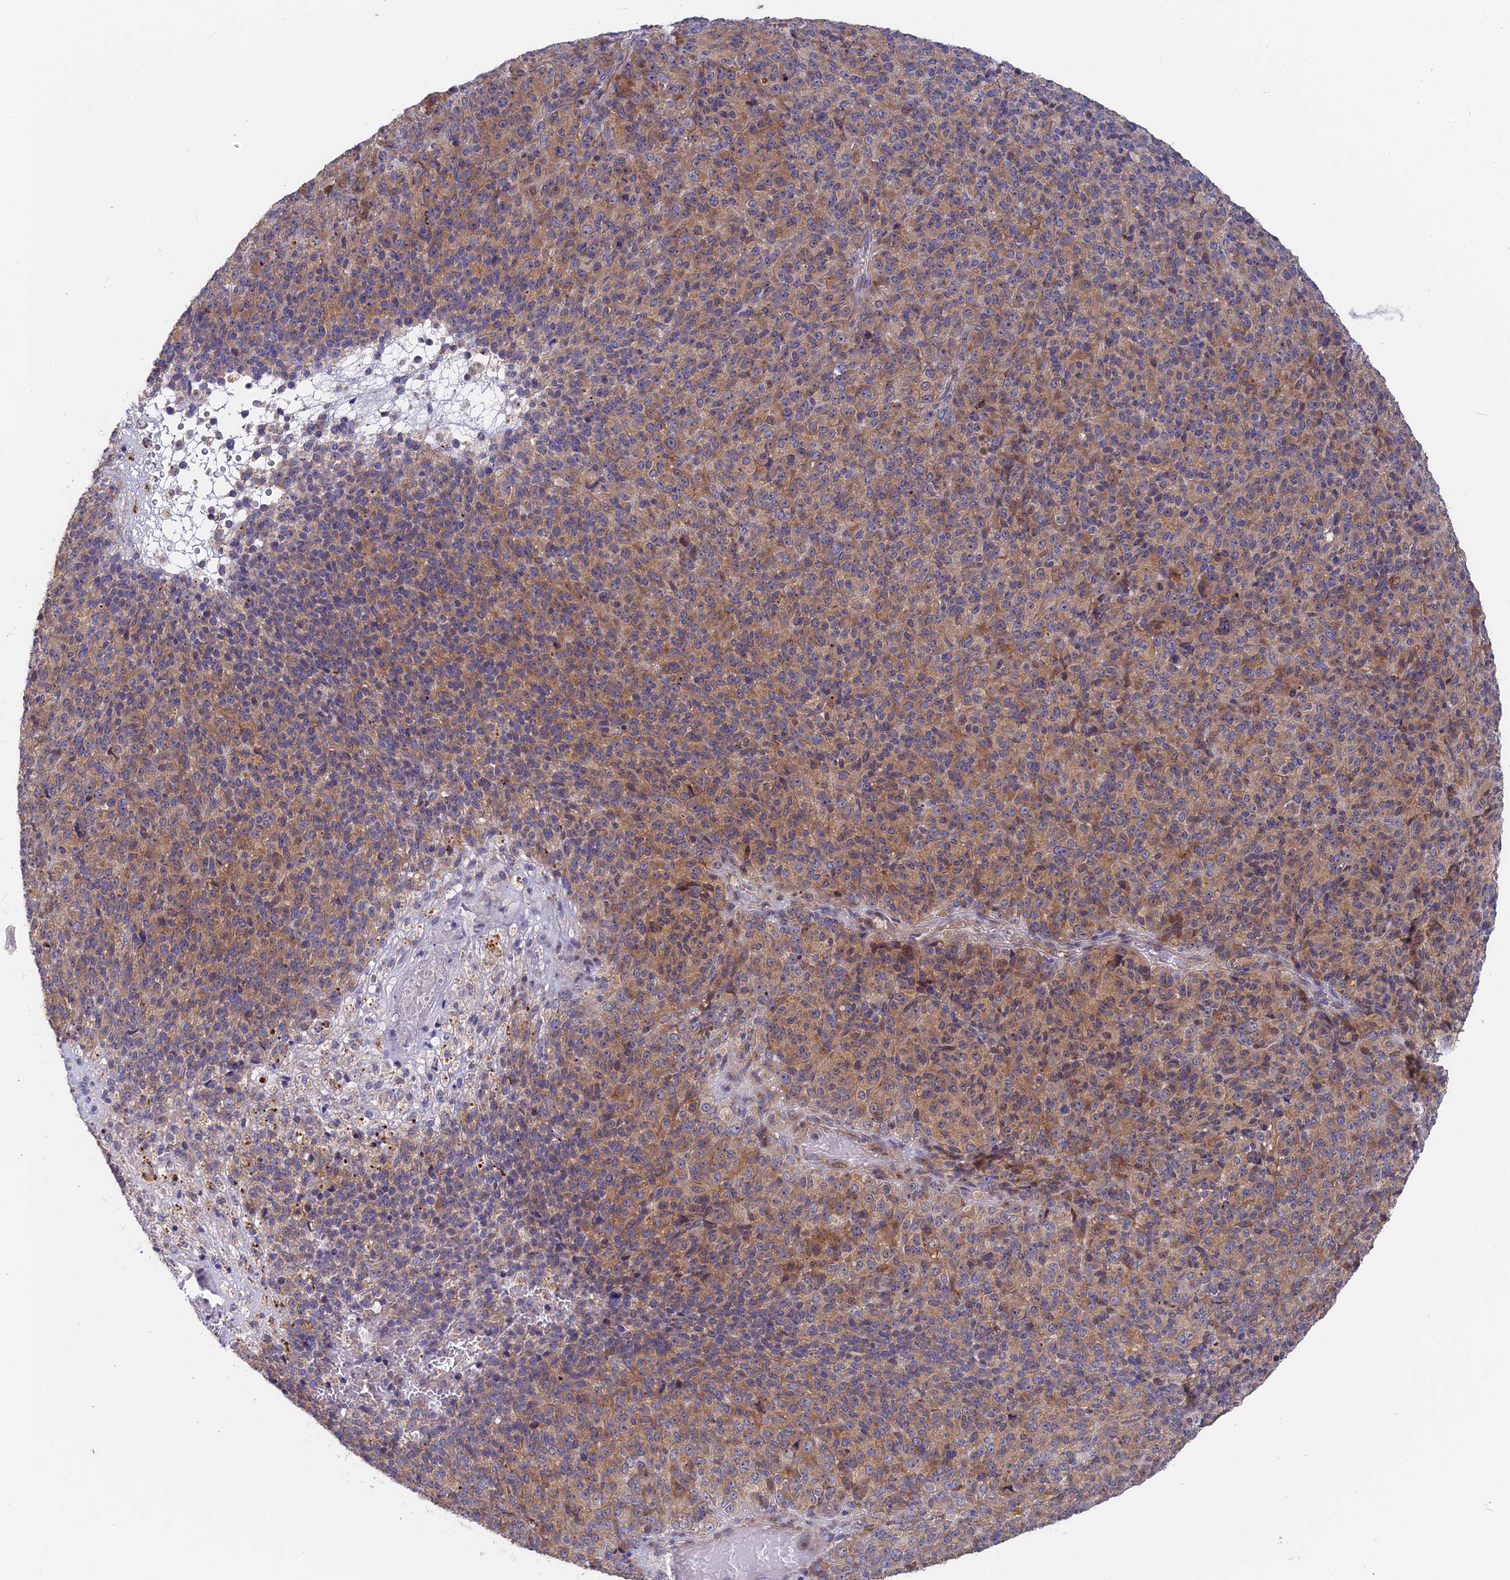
{"staining": {"intensity": "moderate", "quantity": ">75%", "location": "cytoplasmic/membranous"}, "tissue": "melanoma", "cell_type": "Tumor cells", "image_type": "cancer", "snomed": [{"axis": "morphology", "description": "Malignant melanoma, Metastatic site"}, {"axis": "topography", "description": "Brain"}], "caption": "Melanoma stained with DAB (3,3'-diaminobenzidine) immunohistochemistry (IHC) exhibits medium levels of moderate cytoplasmic/membranous staining in approximately >75% of tumor cells. The protein of interest is stained brown, and the nuclei are stained in blue (DAB IHC with brightfield microscopy, high magnification).", "gene": "TENT4B", "patient": {"sex": "female", "age": 56}}